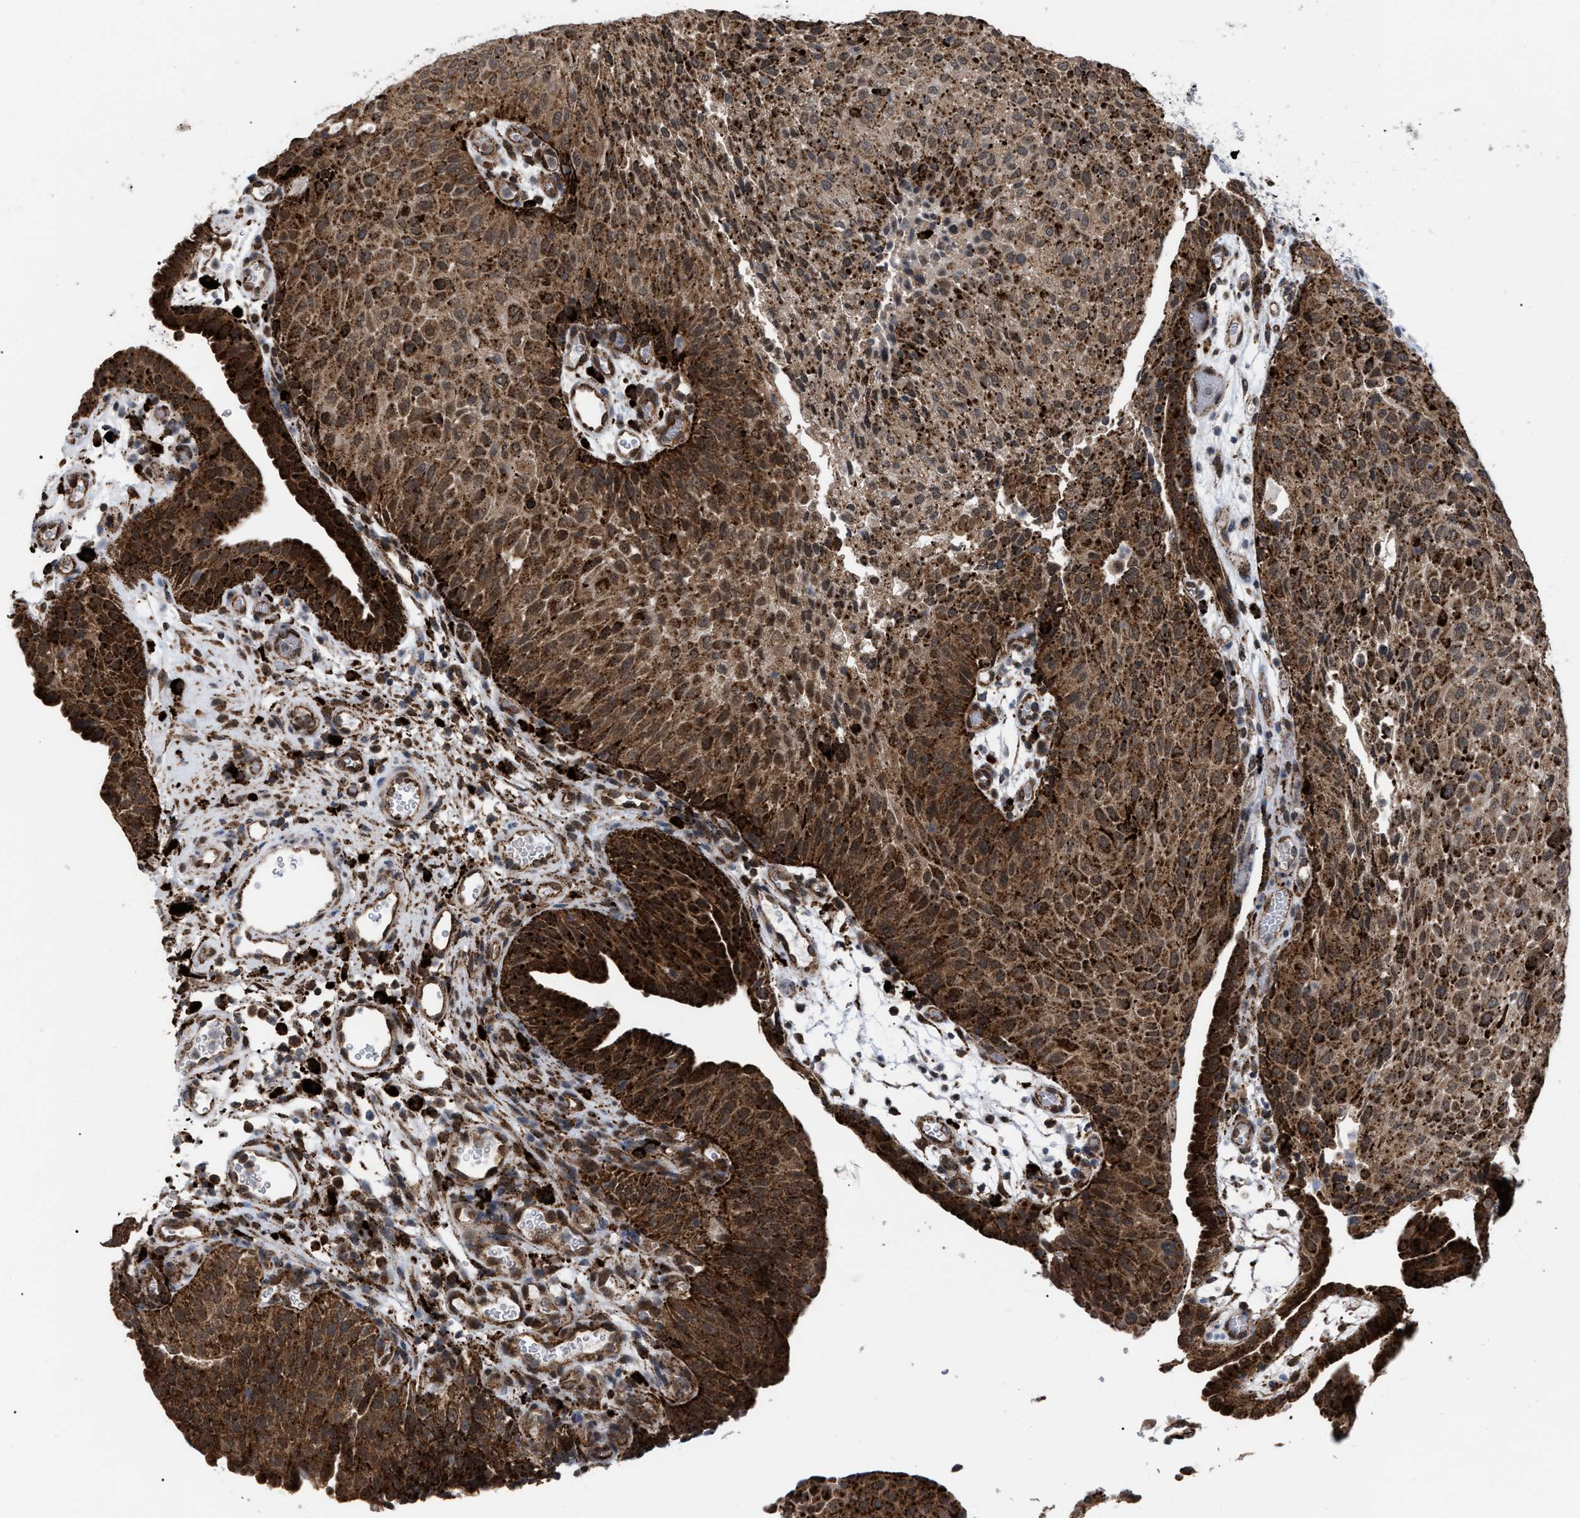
{"staining": {"intensity": "strong", "quantity": ">75%", "location": "cytoplasmic/membranous"}, "tissue": "urothelial cancer", "cell_type": "Tumor cells", "image_type": "cancer", "snomed": [{"axis": "morphology", "description": "Urothelial carcinoma, Low grade"}, {"axis": "morphology", "description": "Urothelial carcinoma, High grade"}, {"axis": "topography", "description": "Urinary bladder"}], "caption": "Protein staining shows strong cytoplasmic/membranous positivity in approximately >75% of tumor cells in urothelial cancer.", "gene": "UPF1", "patient": {"sex": "male", "age": 35}}